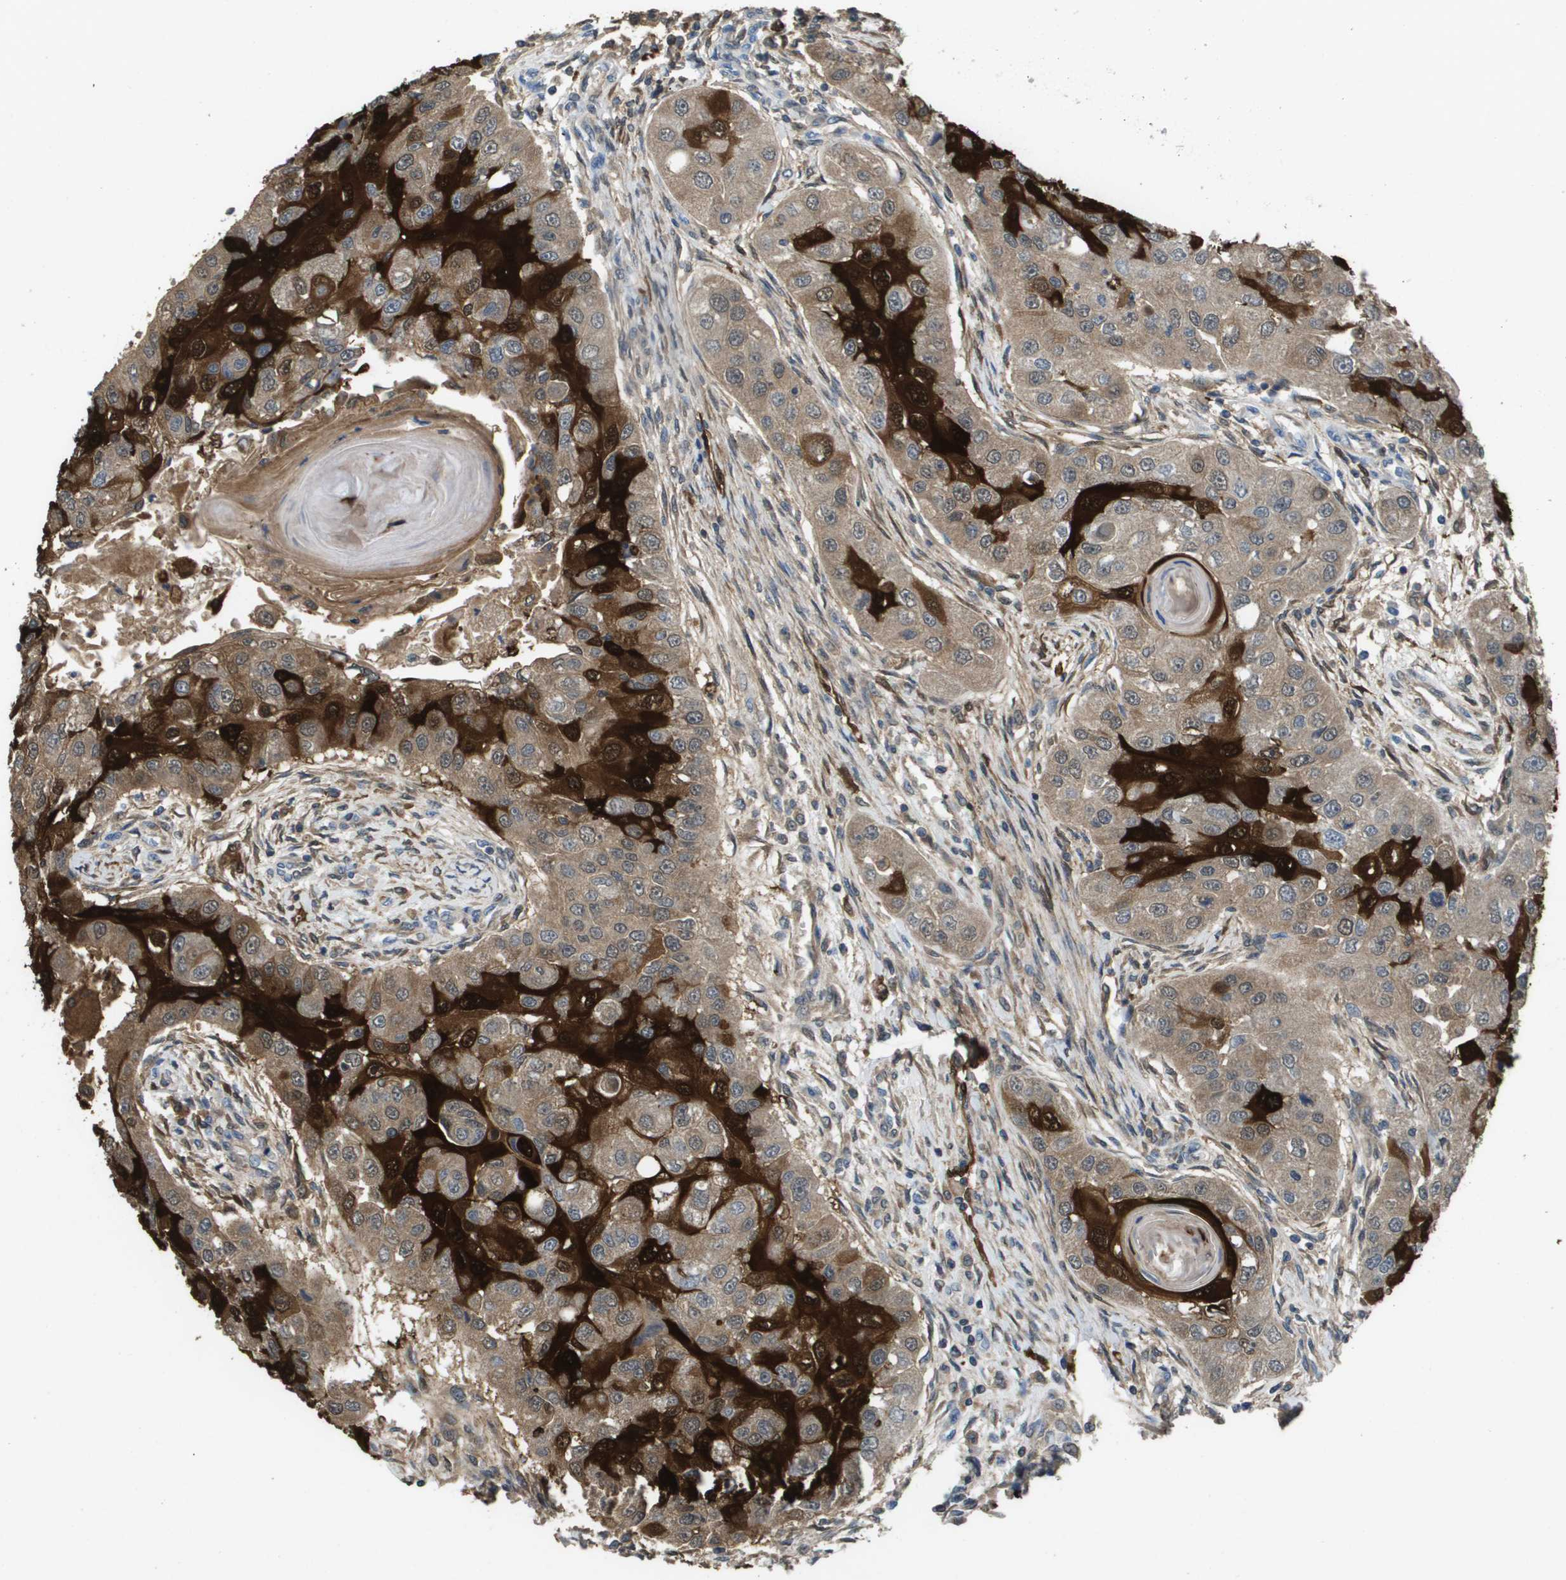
{"staining": {"intensity": "strong", "quantity": ">75%", "location": "cytoplasmic/membranous"}, "tissue": "head and neck cancer", "cell_type": "Tumor cells", "image_type": "cancer", "snomed": [{"axis": "morphology", "description": "Normal tissue, NOS"}, {"axis": "morphology", "description": "Squamous cell carcinoma, NOS"}, {"axis": "topography", "description": "Skeletal muscle"}, {"axis": "topography", "description": "Head-Neck"}], "caption": "The immunohistochemical stain labels strong cytoplasmic/membranous expression in tumor cells of head and neck cancer (squamous cell carcinoma) tissue.", "gene": "FABP5", "patient": {"sex": "male", "age": 51}}